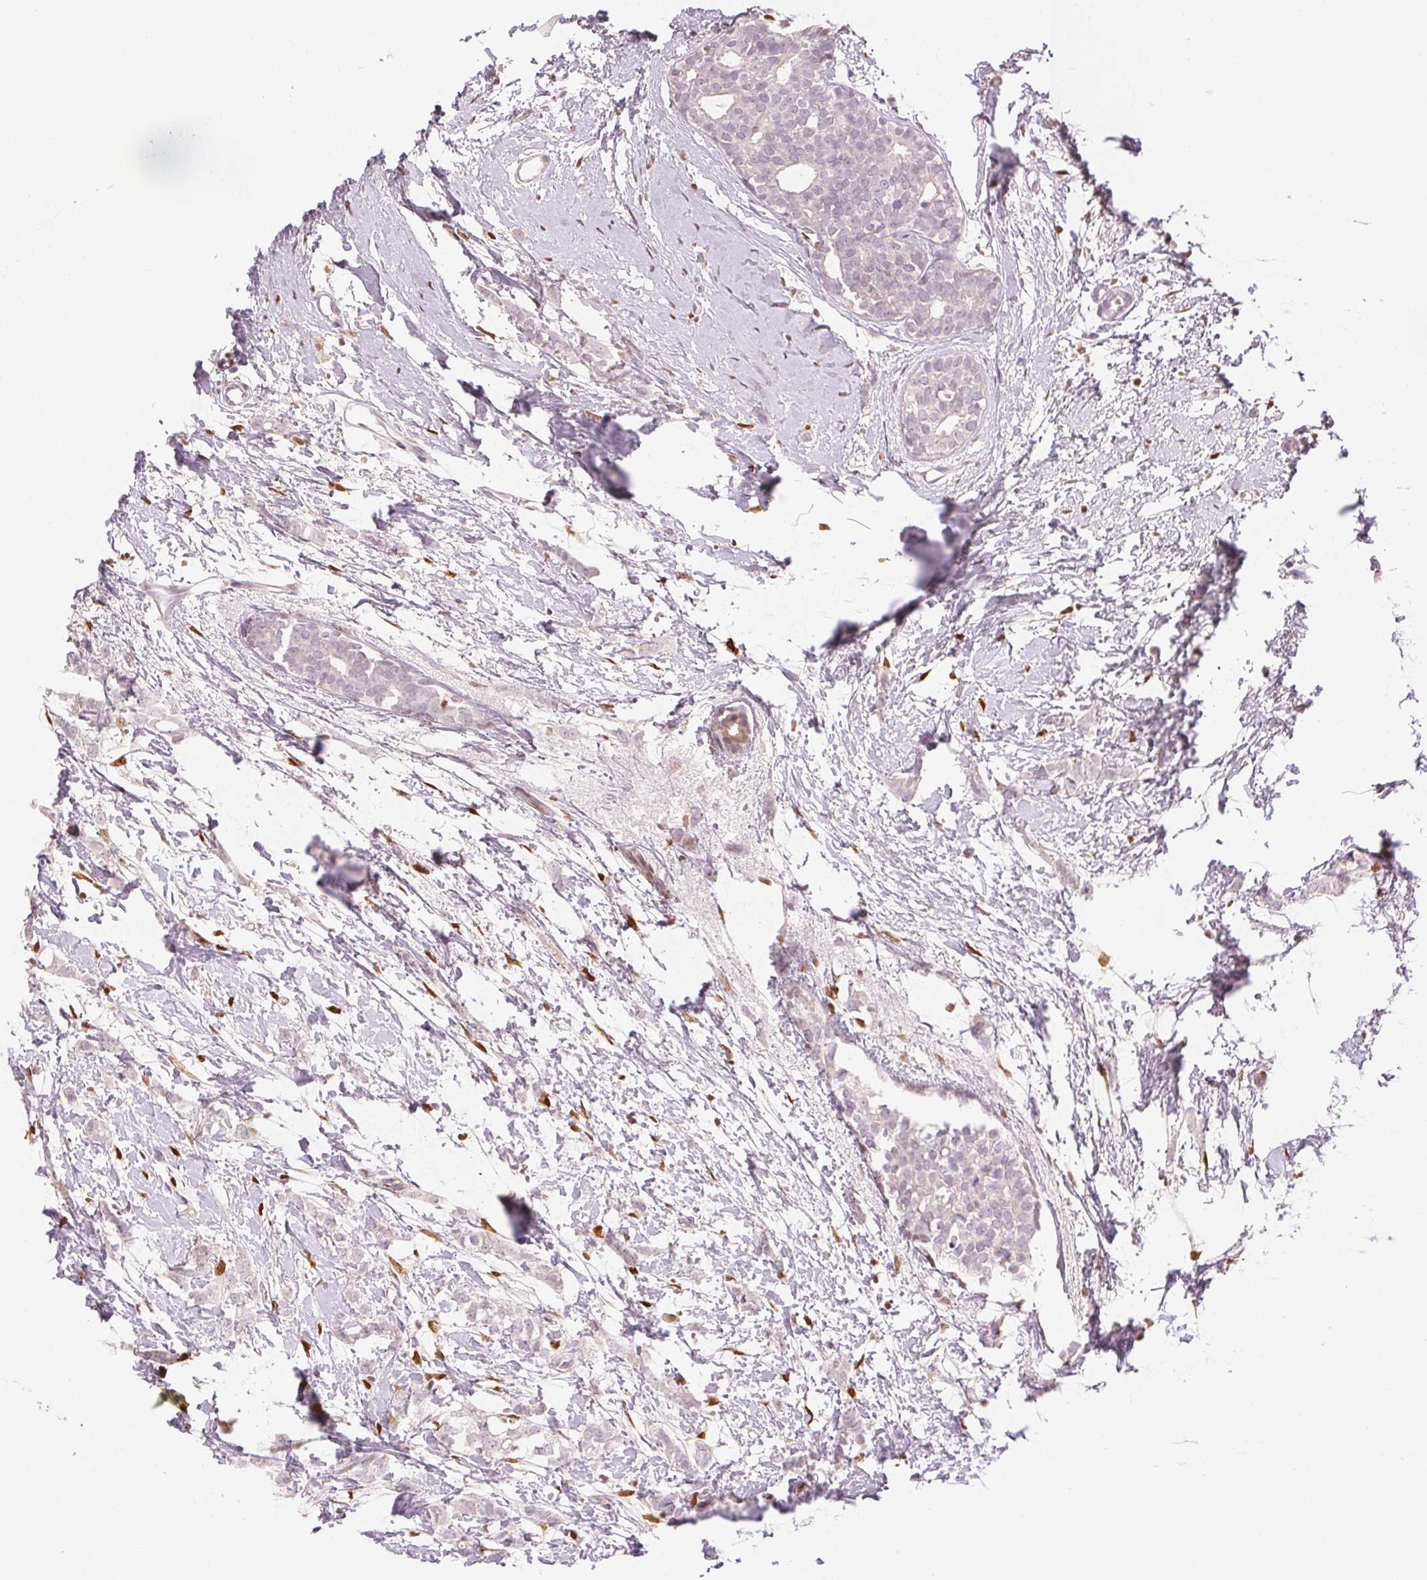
{"staining": {"intensity": "negative", "quantity": "none", "location": "none"}, "tissue": "breast cancer", "cell_type": "Tumor cells", "image_type": "cancer", "snomed": [{"axis": "morphology", "description": "Duct carcinoma"}, {"axis": "topography", "description": "Breast"}], "caption": "Breast intraductal carcinoma was stained to show a protein in brown. There is no significant expression in tumor cells.", "gene": "RUNX2", "patient": {"sex": "female", "age": 40}}